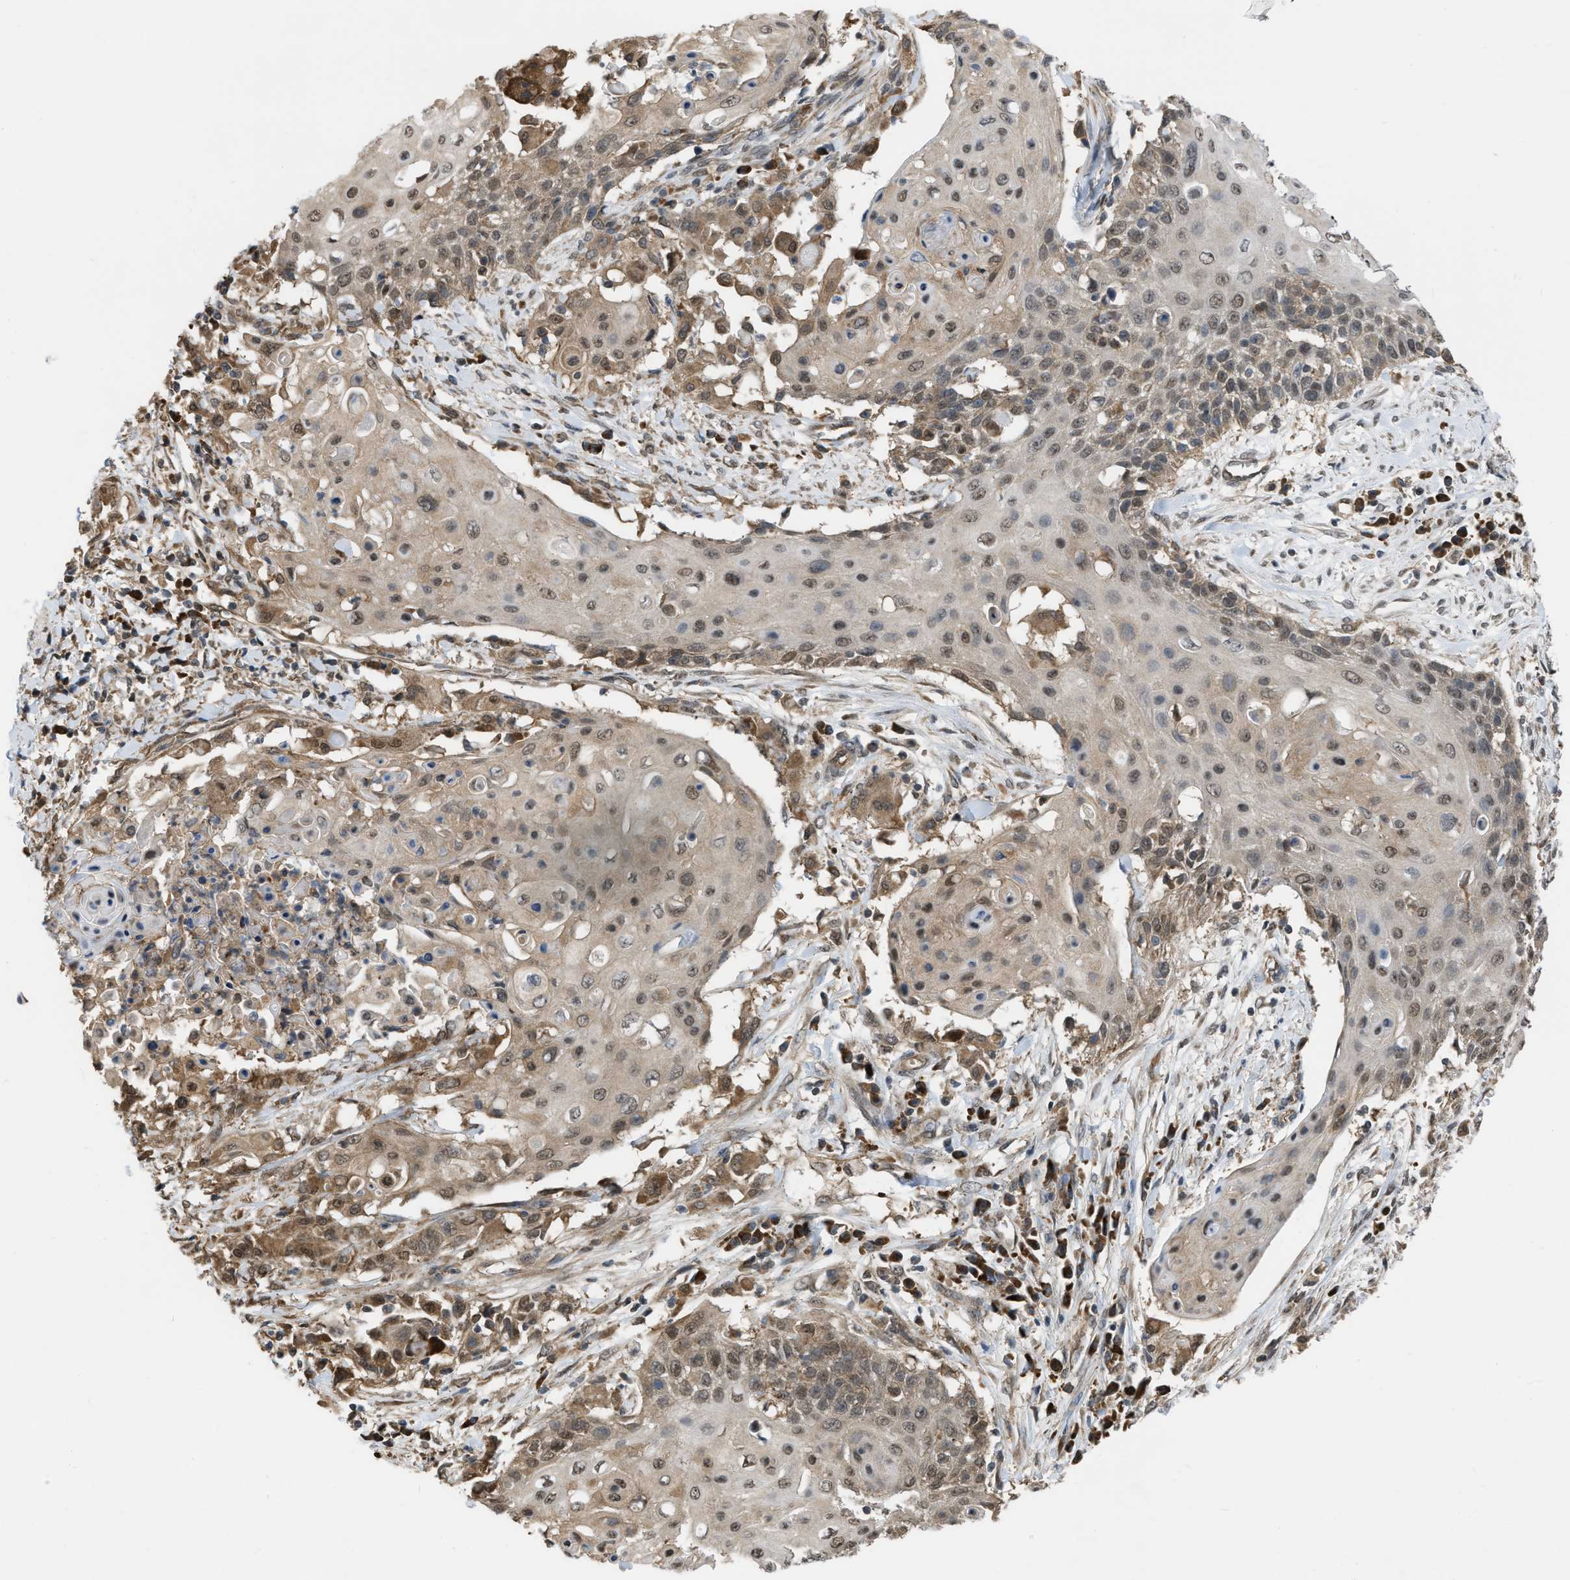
{"staining": {"intensity": "moderate", "quantity": ">75%", "location": "cytoplasmic/membranous,nuclear"}, "tissue": "cervical cancer", "cell_type": "Tumor cells", "image_type": "cancer", "snomed": [{"axis": "morphology", "description": "Squamous cell carcinoma, NOS"}, {"axis": "topography", "description": "Cervix"}], "caption": "Immunohistochemistry photomicrograph of cervical squamous cell carcinoma stained for a protein (brown), which exhibits medium levels of moderate cytoplasmic/membranous and nuclear positivity in about >75% of tumor cells.", "gene": "BCL7C", "patient": {"sex": "female", "age": 39}}